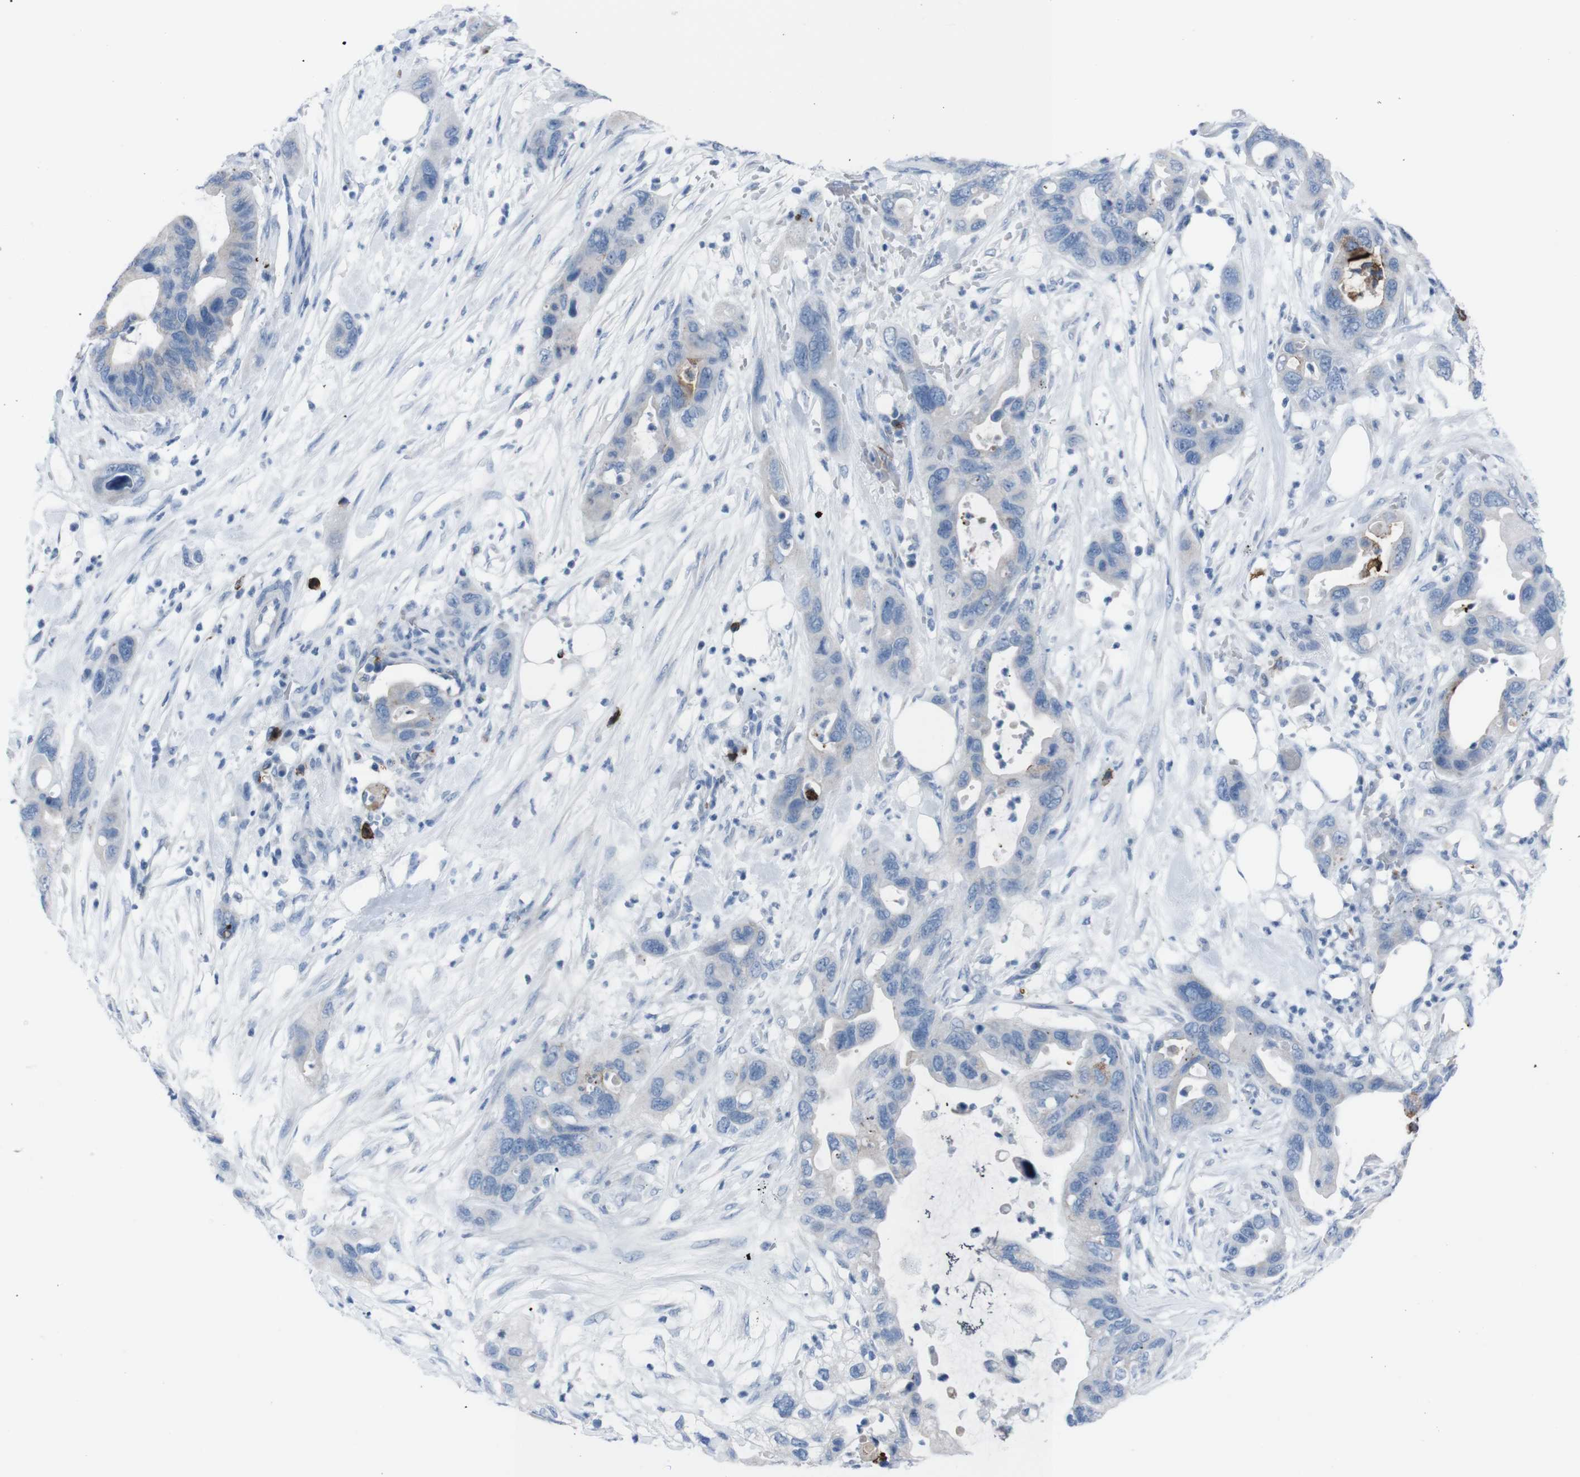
{"staining": {"intensity": "negative", "quantity": "none", "location": "none"}, "tissue": "pancreatic cancer", "cell_type": "Tumor cells", "image_type": "cancer", "snomed": [{"axis": "morphology", "description": "Adenocarcinoma, NOS"}, {"axis": "topography", "description": "Pancreas"}], "caption": "Immunohistochemistry image of pancreatic adenocarcinoma stained for a protein (brown), which shows no expression in tumor cells. Nuclei are stained in blue.", "gene": "ST6GAL1", "patient": {"sex": "female", "age": 71}}